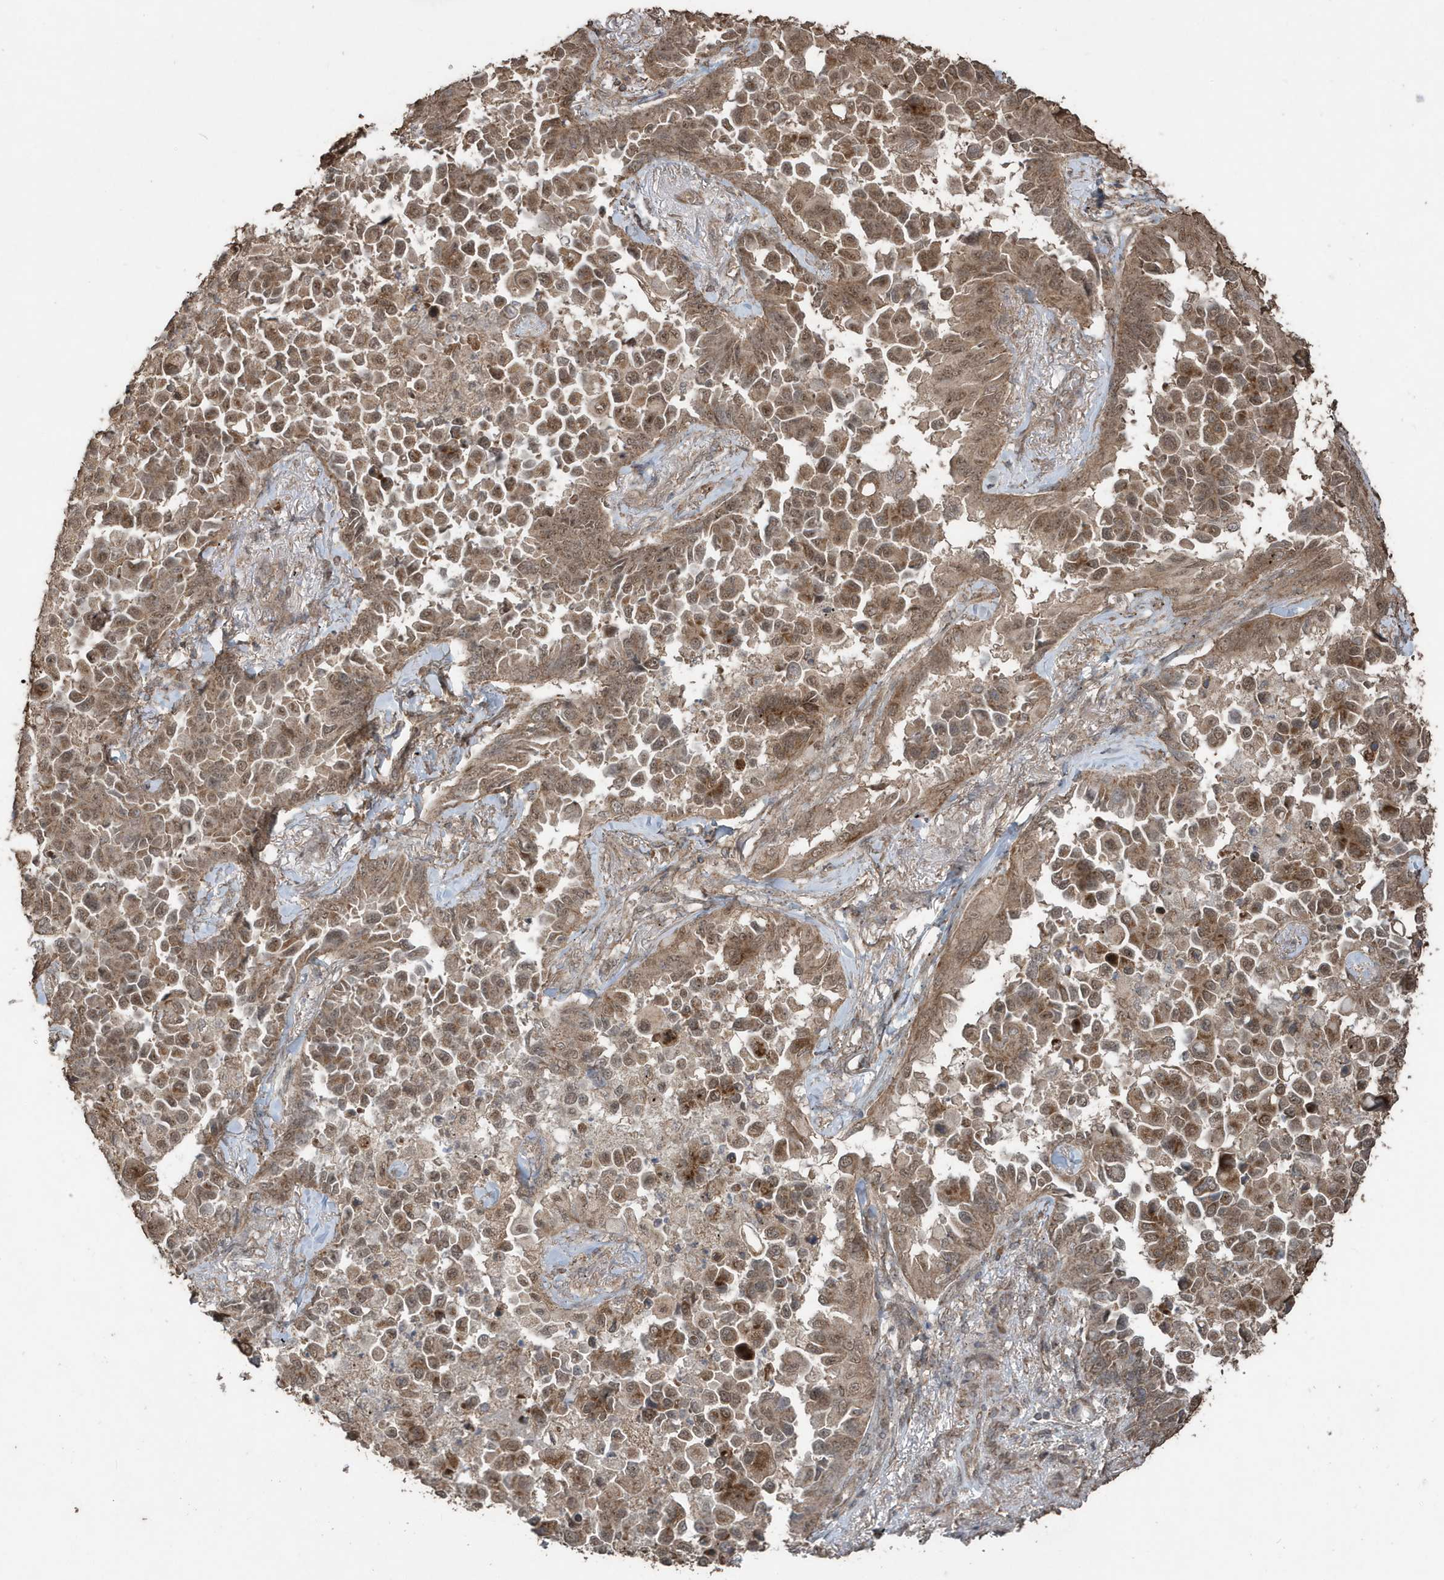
{"staining": {"intensity": "moderate", "quantity": ">75%", "location": "cytoplasmic/membranous,nuclear"}, "tissue": "lung cancer", "cell_type": "Tumor cells", "image_type": "cancer", "snomed": [{"axis": "morphology", "description": "Adenocarcinoma, NOS"}, {"axis": "topography", "description": "Lung"}], "caption": "DAB (3,3'-diaminobenzidine) immunohistochemical staining of human adenocarcinoma (lung) shows moderate cytoplasmic/membranous and nuclear protein positivity in about >75% of tumor cells.", "gene": "PAXBP1", "patient": {"sex": "female", "age": 67}}